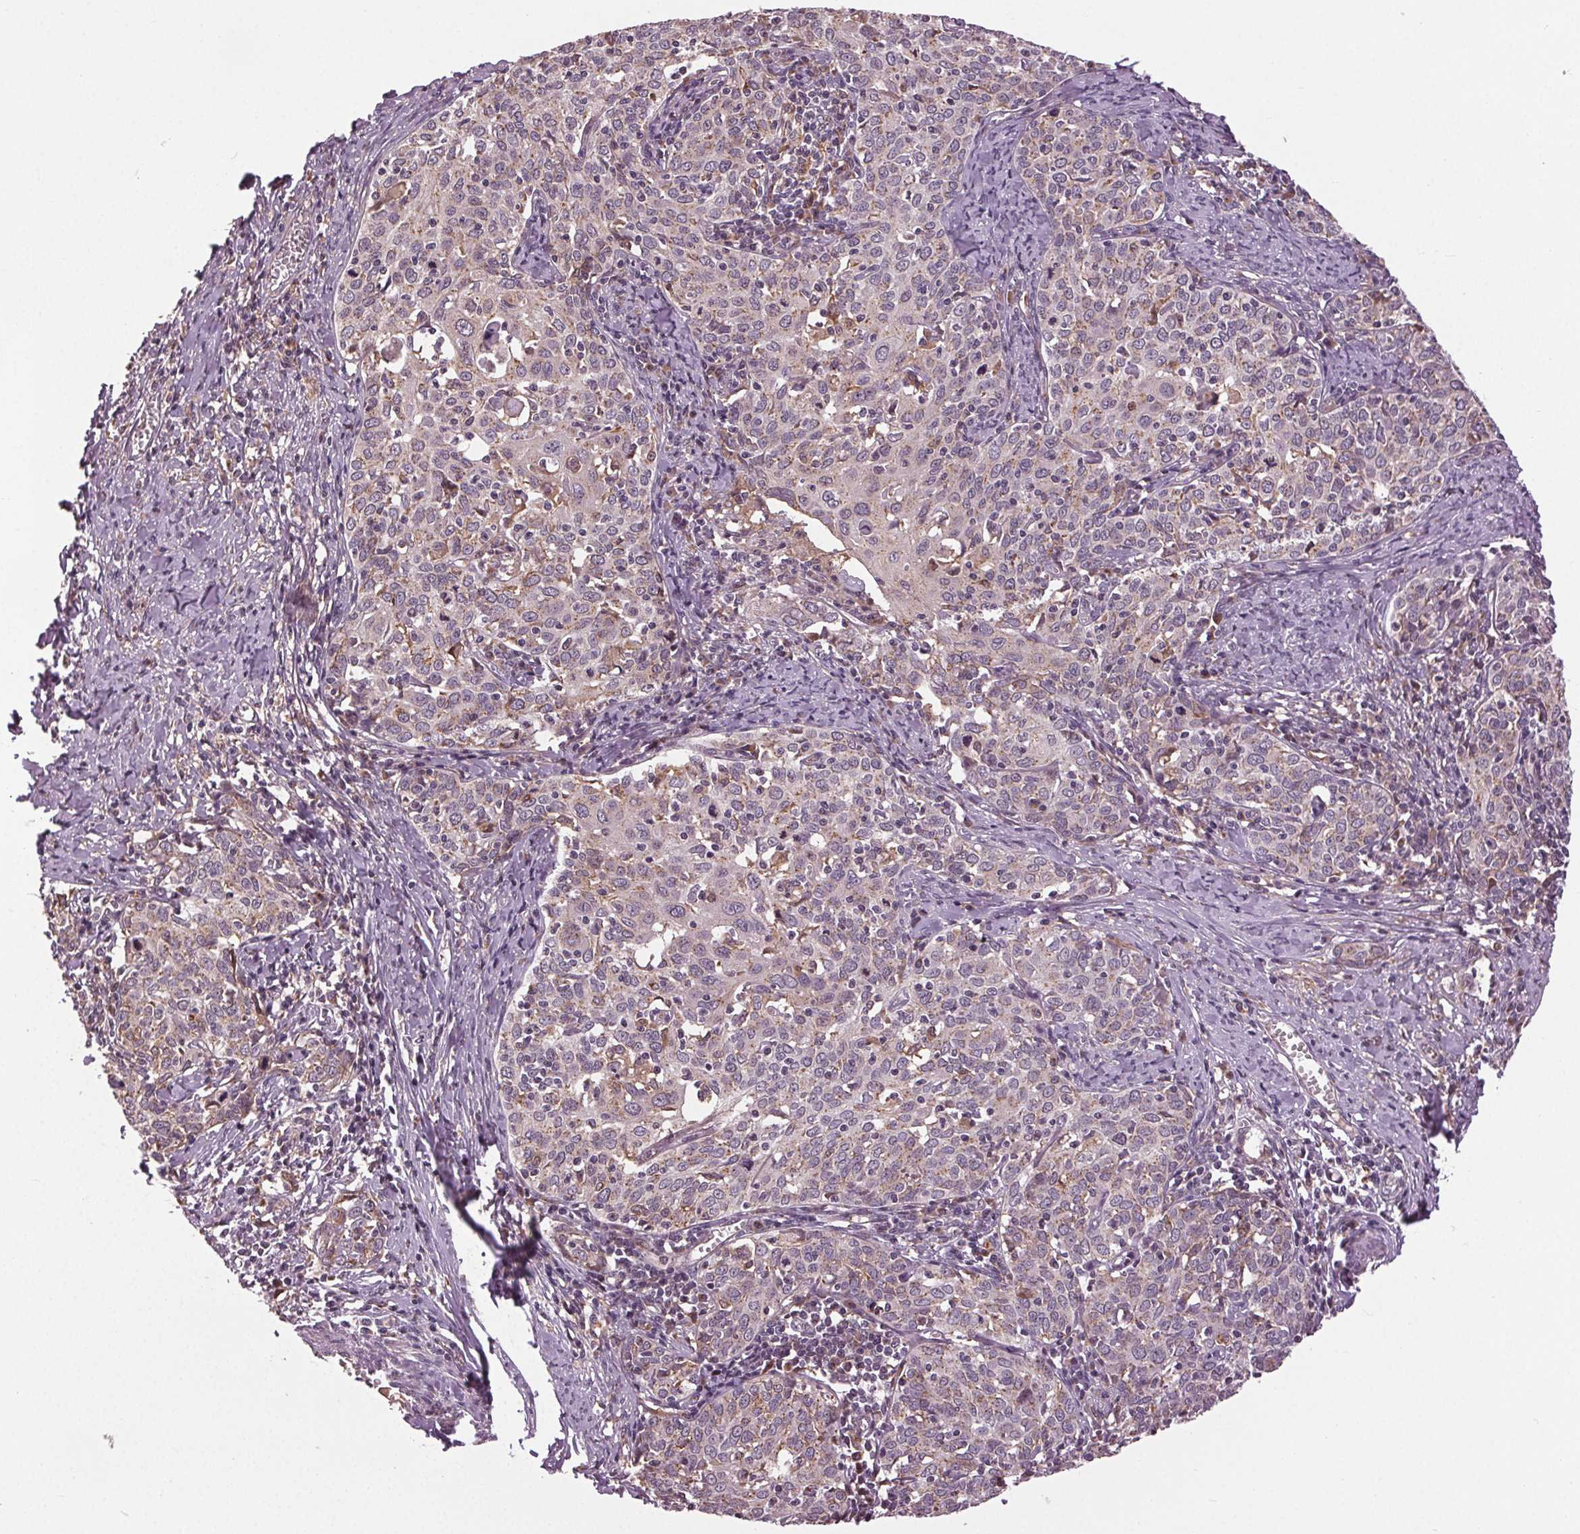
{"staining": {"intensity": "weak", "quantity": "<25%", "location": "cytoplasmic/membranous"}, "tissue": "cervical cancer", "cell_type": "Tumor cells", "image_type": "cancer", "snomed": [{"axis": "morphology", "description": "Squamous cell carcinoma, NOS"}, {"axis": "topography", "description": "Cervix"}], "caption": "Immunohistochemistry micrograph of neoplastic tissue: cervical cancer (squamous cell carcinoma) stained with DAB displays no significant protein positivity in tumor cells. (DAB (3,3'-diaminobenzidine) immunohistochemistry (IHC) with hematoxylin counter stain).", "gene": "BSDC1", "patient": {"sex": "female", "age": 62}}